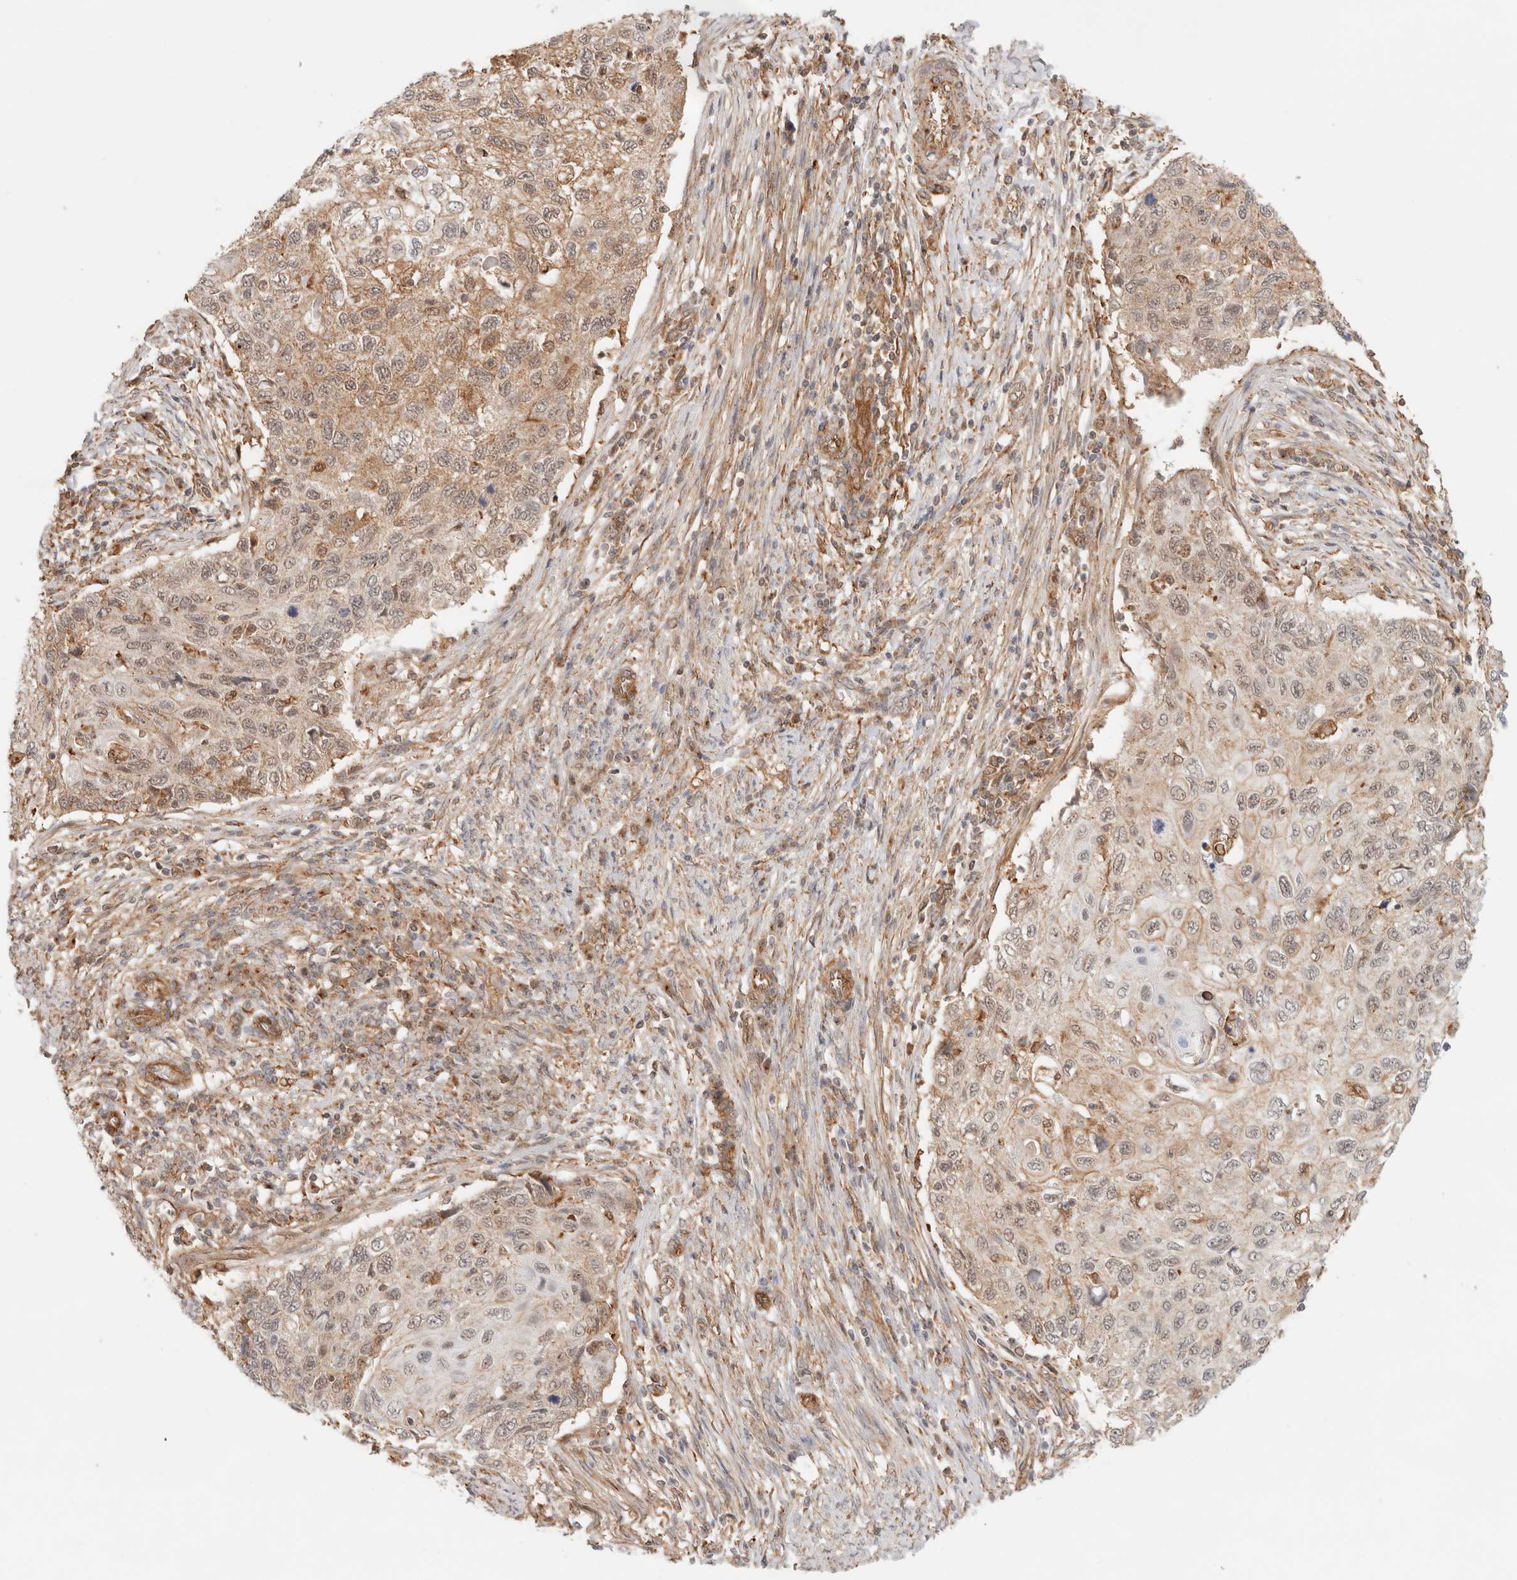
{"staining": {"intensity": "weak", "quantity": "25%-75%", "location": "cytoplasmic/membranous,nuclear"}, "tissue": "cervical cancer", "cell_type": "Tumor cells", "image_type": "cancer", "snomed": [{"axis": "morphology", "description": "Squamous cell carcinoma, NOS"}, {"axis": "topography", "description": "Cervix"}], "caption": "High-power microscopy captured an IHC image of cervical squamous cell carcinoma, revealing weak cytoplasmic/membranous and nuclear staining in about 25%-75% of tumor cells. The staining is performed using DAB brown chromogen to label protein expression. The nuclei are counter-stained blue using hematoxylin.", "gene": "HEXD", "patient": {"sex": "female", "age": 70}}